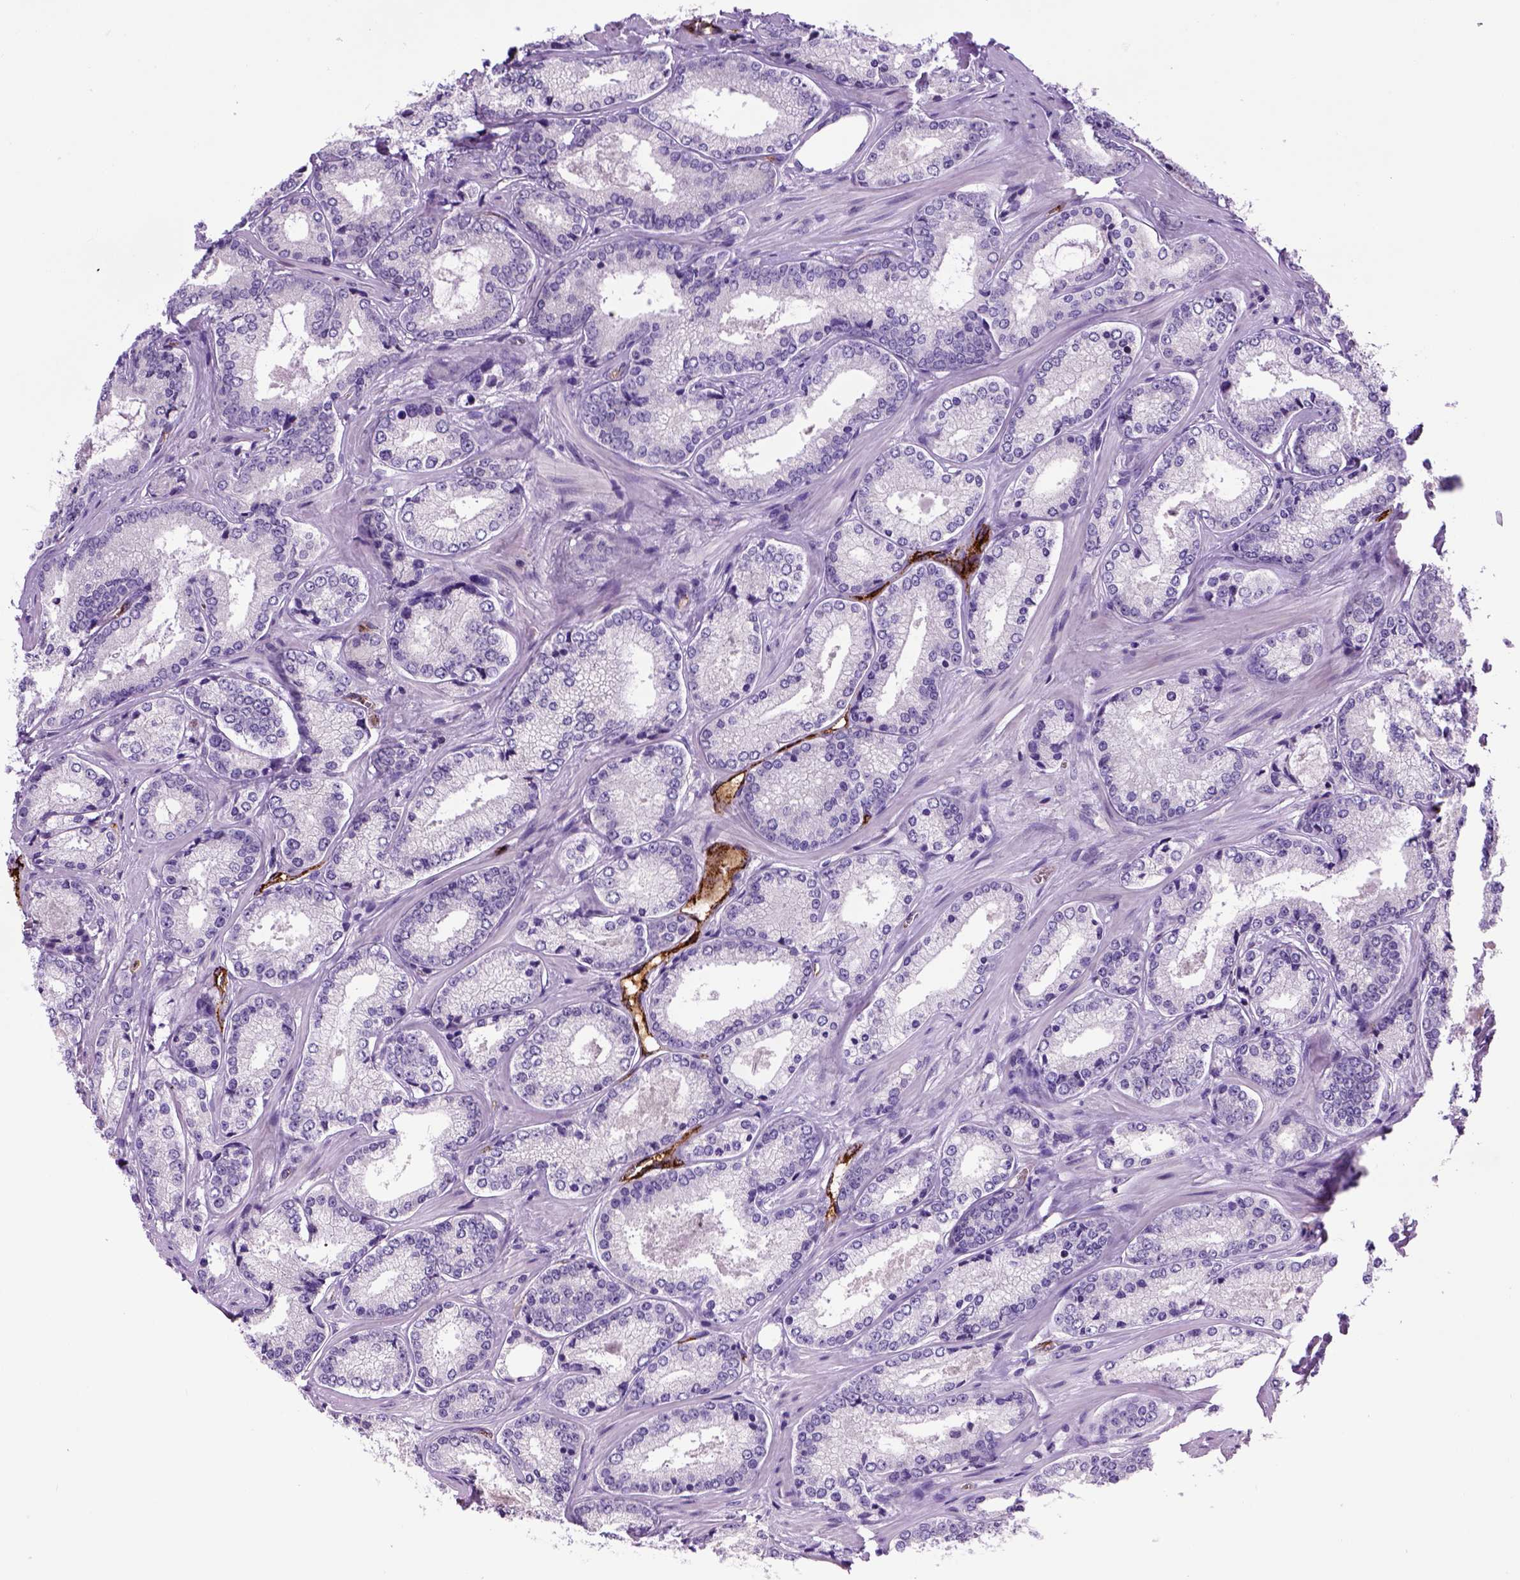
{"staining": {"intensity": "negative", "quantity": "none", "location": "none"}, "tissue": "prostate cancer", "cell_type": "Tumor cells", "image_type": "cancer", "snomed": [{"axis": "morphology", "description": "Adenocarcinoma, Low grade"}, {"axis": "topography", "description": "Prostate"}], "caption": "Tumor cells show no significant protein expression in prostate adenocarcinoma (low-grade). The staining was performed using DAB (3,3'-diaminobenzidine) to visualize the protein expression in brown, while the nuclei were stained in blue with hematoxylin (Magnification: 20x).", "gene": "VWF", "patient": {"sex": "male", "age": 56}}